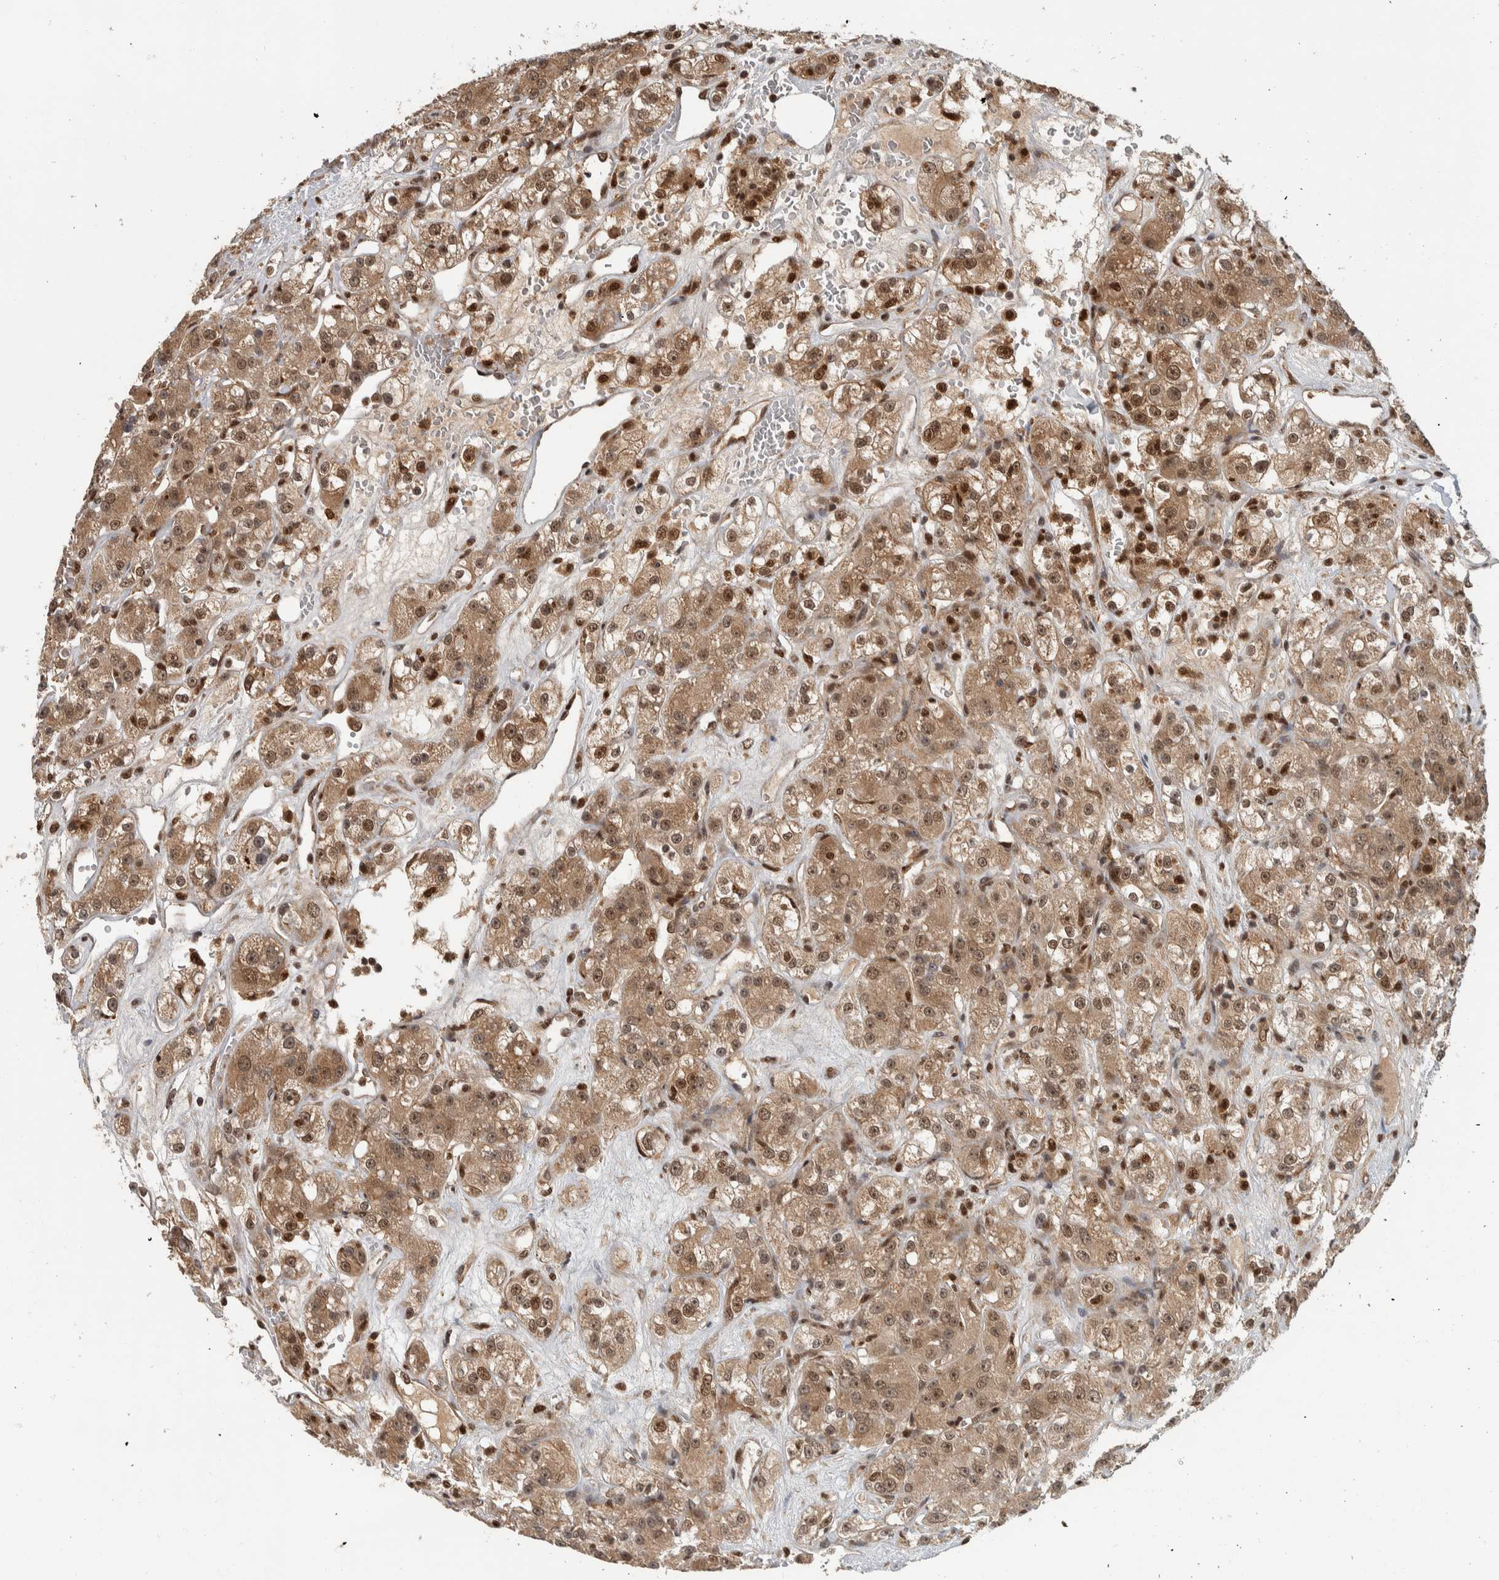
{"staining": {"intensity": "moderate", "quantity": ">75%", "location": "cytoplasmic/membranous,nuclear"}, "tissue": "renal cancer", "cell_type": "Tumor cells", "image_type": "cancer", "snomed": [{"axis": "morphology", "description": "Normal tissue, NOS"}, {"axis": "morphology", "description": "Adenocarcinoma, NOS"}, {"axis": "topography", "description": "Kidney"}], "caption": "DAB immunohistochemical staining of renal cancer (adenocarcinoma) demonstrates moderate cytoplasmic/membranous and nuclear protein positivity in approximately >75% of tumor cells.", "gene": "RPS6KA4", "patient": {"sex": "male", "age": 61}}